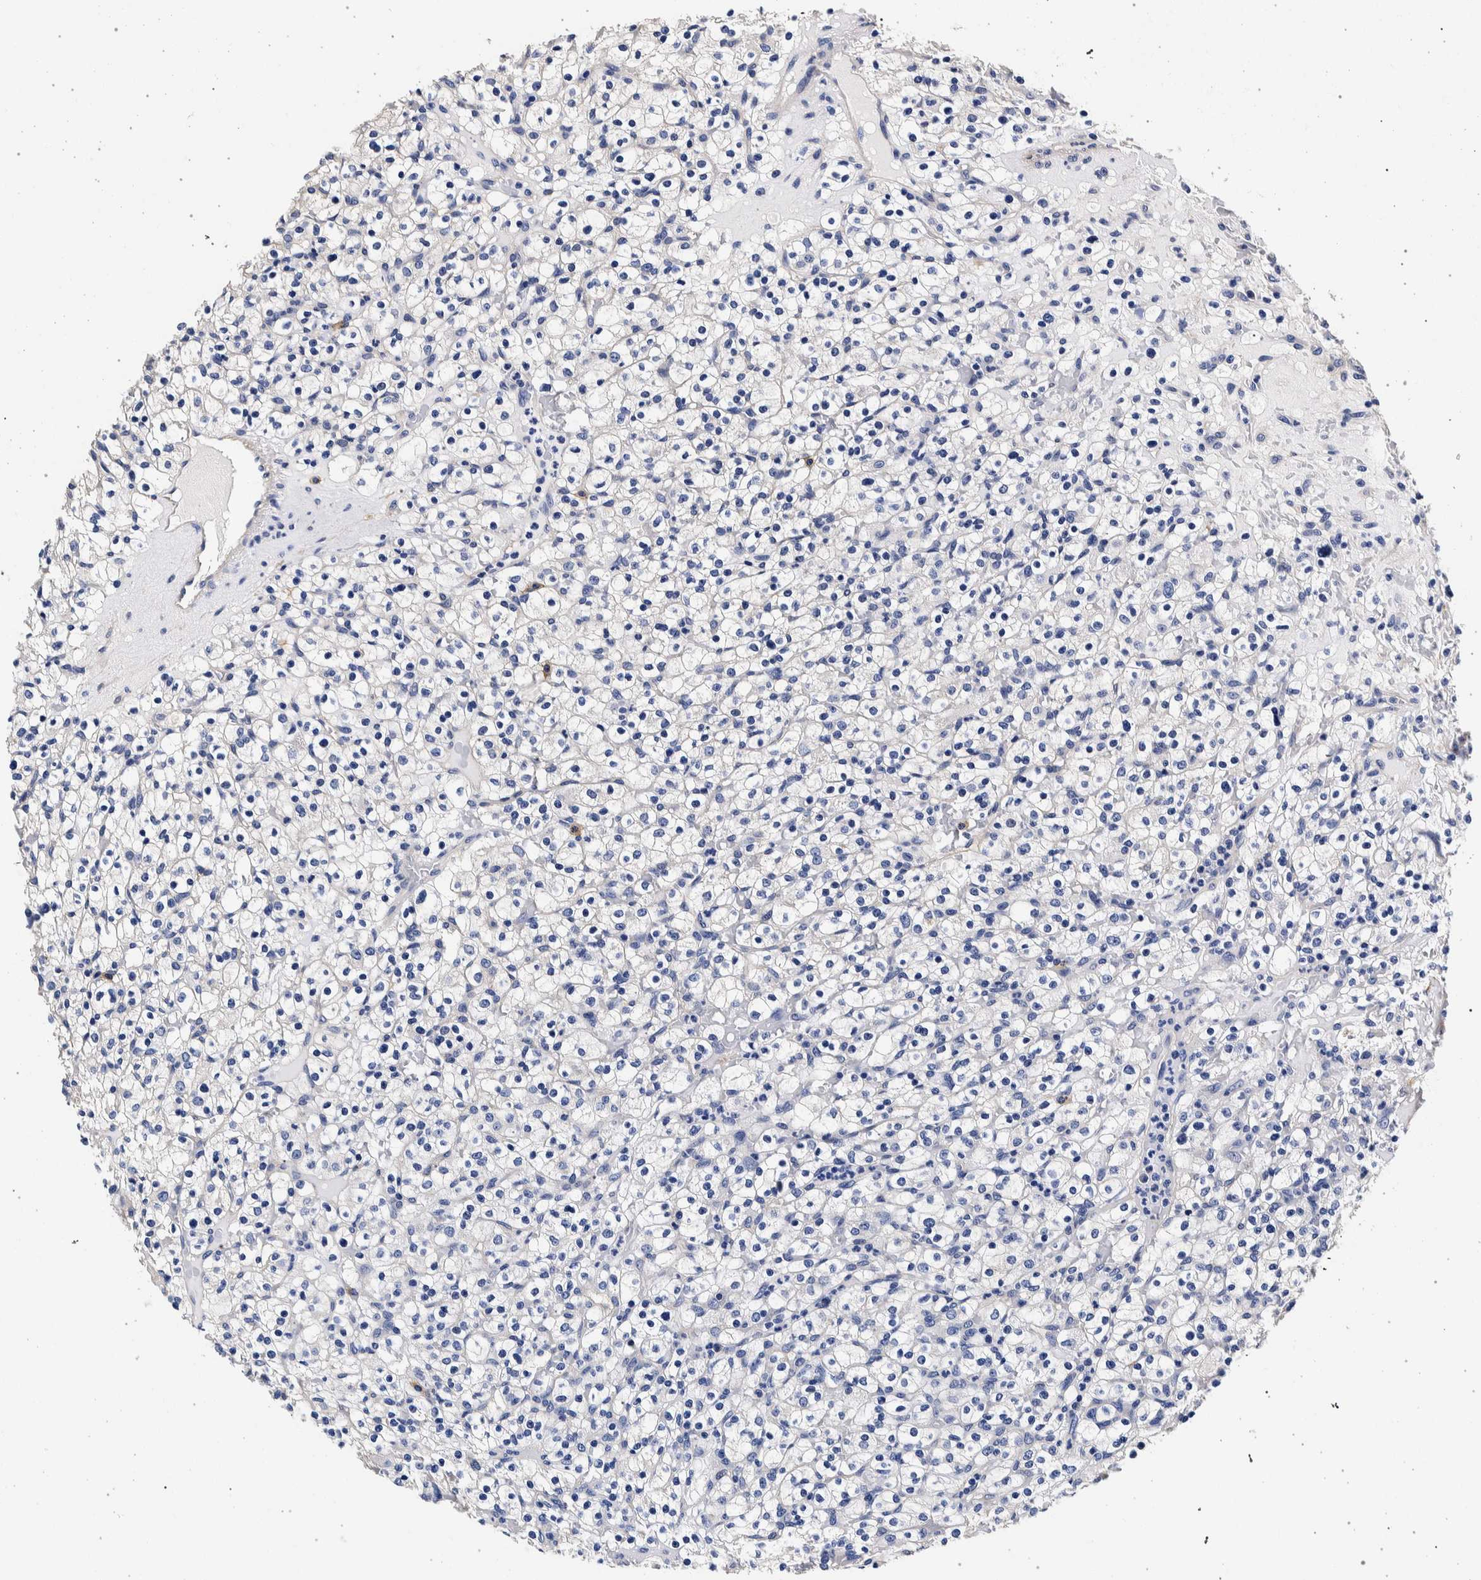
{"staining": {"intensity": "negative", "quantity": "none", "location": "none"}, "tissue": "renal cancer", "cell_type": "Tumor cells", "image_type": "cancer", "snomed": [{"axis": "morphology", "description": "Normal tissue, NOS"}, {"axis": "morphology", "description": "Adenocarcinoma, NOS"}, {"axis": "topography", "description": "Kidney"}], "caption": "Protein analysis of renal adenocarcinoma reveals no significant expression in tumor cells.", "gene": "NIBAN2", "patient": {"sex": "female", "age": 72}}